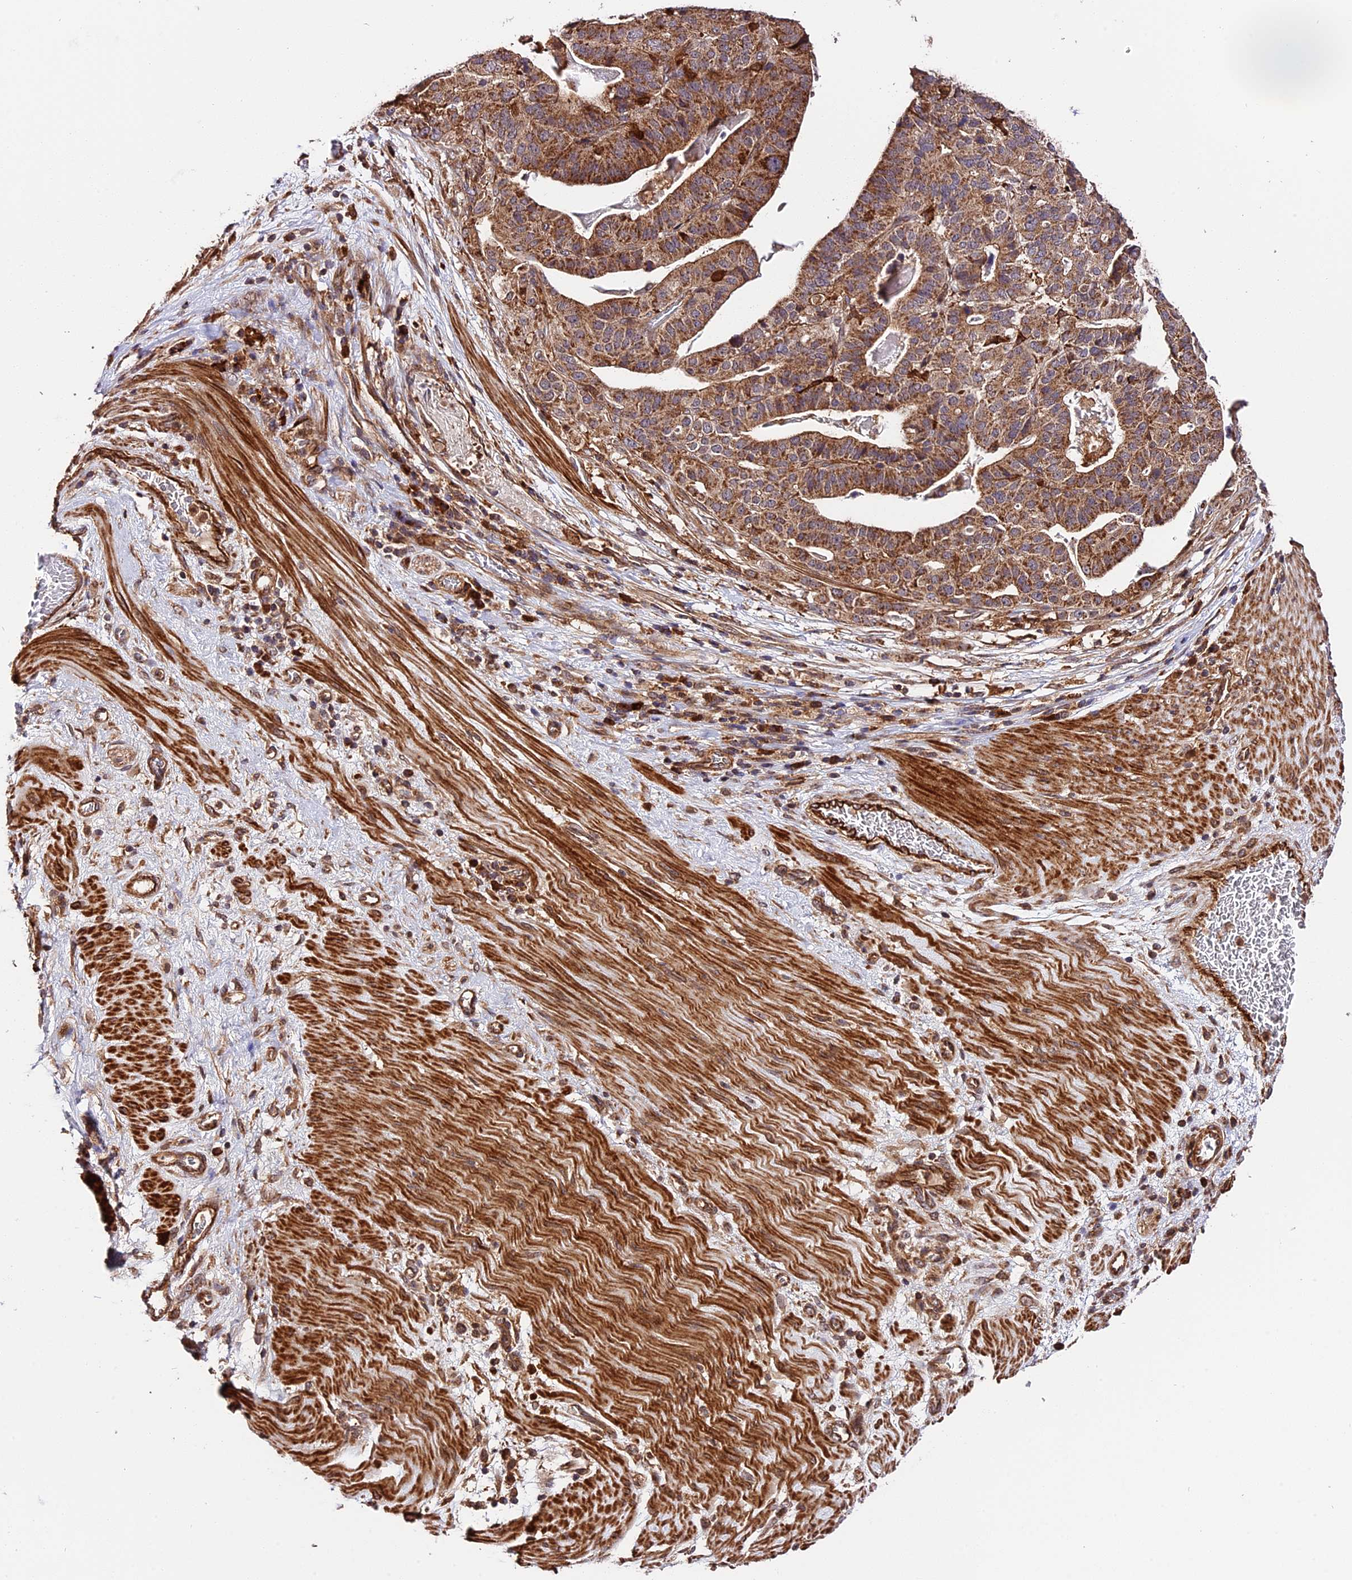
{"staining": {"intensity": "moderate", "quantity": ">75%", "location": "cytoplasmic/membranous"}, "tissue": "stomach cancer", "cell_type": "Tumor cells", "image_type": "cancer", "snomed": [{"axis": "morphology", "description": "Adenocarcinoma, NOS"}, {"axis": "topography", "description": "Stomach"}], "caption": "The image displays a brown stain indicating the presence of a protein in the cytoplasmic/membranous of tumor cells in stomach adenocarcinoma.", "gene": "HERPUD1", "patient": {"sex": "male", "age": 48}}